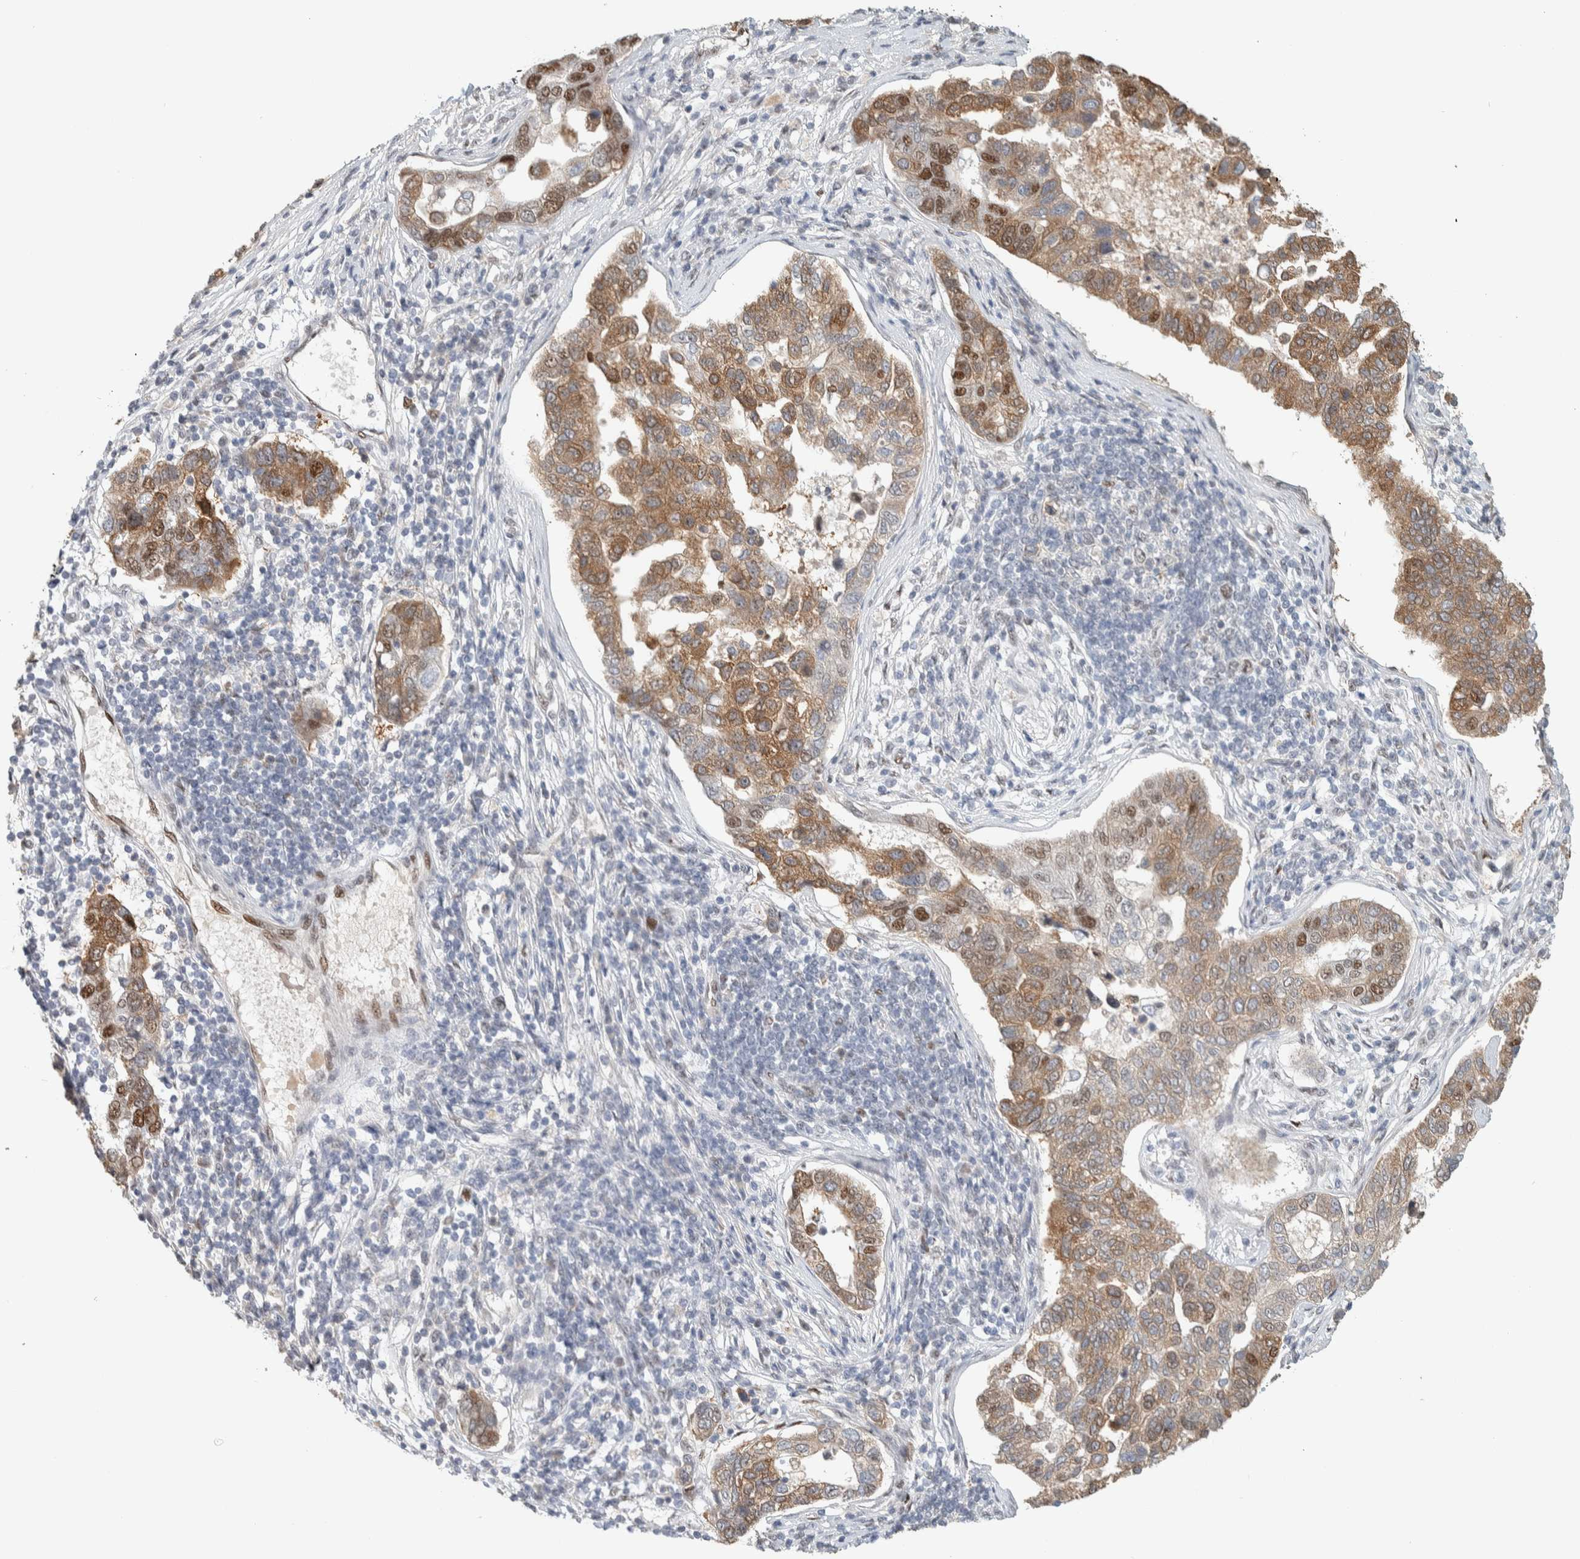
{"staining": {"intensity": "moderate", "quantity": ">75%", "location": "cytoplasmic/membranous,nuclear"}, "tissue": "pancreatic cancer", "cell_type": "Tumor cells", "image_type": "cancer", "snomed": [{"axis": "morphology", "description": "Adenocarcinoma, NOS"}, {"axis": "topography", "description": "Pancreas"}], "caption": "Immunohistochemical staining of human pancreatic cancer displays moderate cytoplasmic/membranous and nuclear protein expression in about >75% of tumor cells.", "gene": "PUS7", "patient": {"sex": "female", "age": 61}}